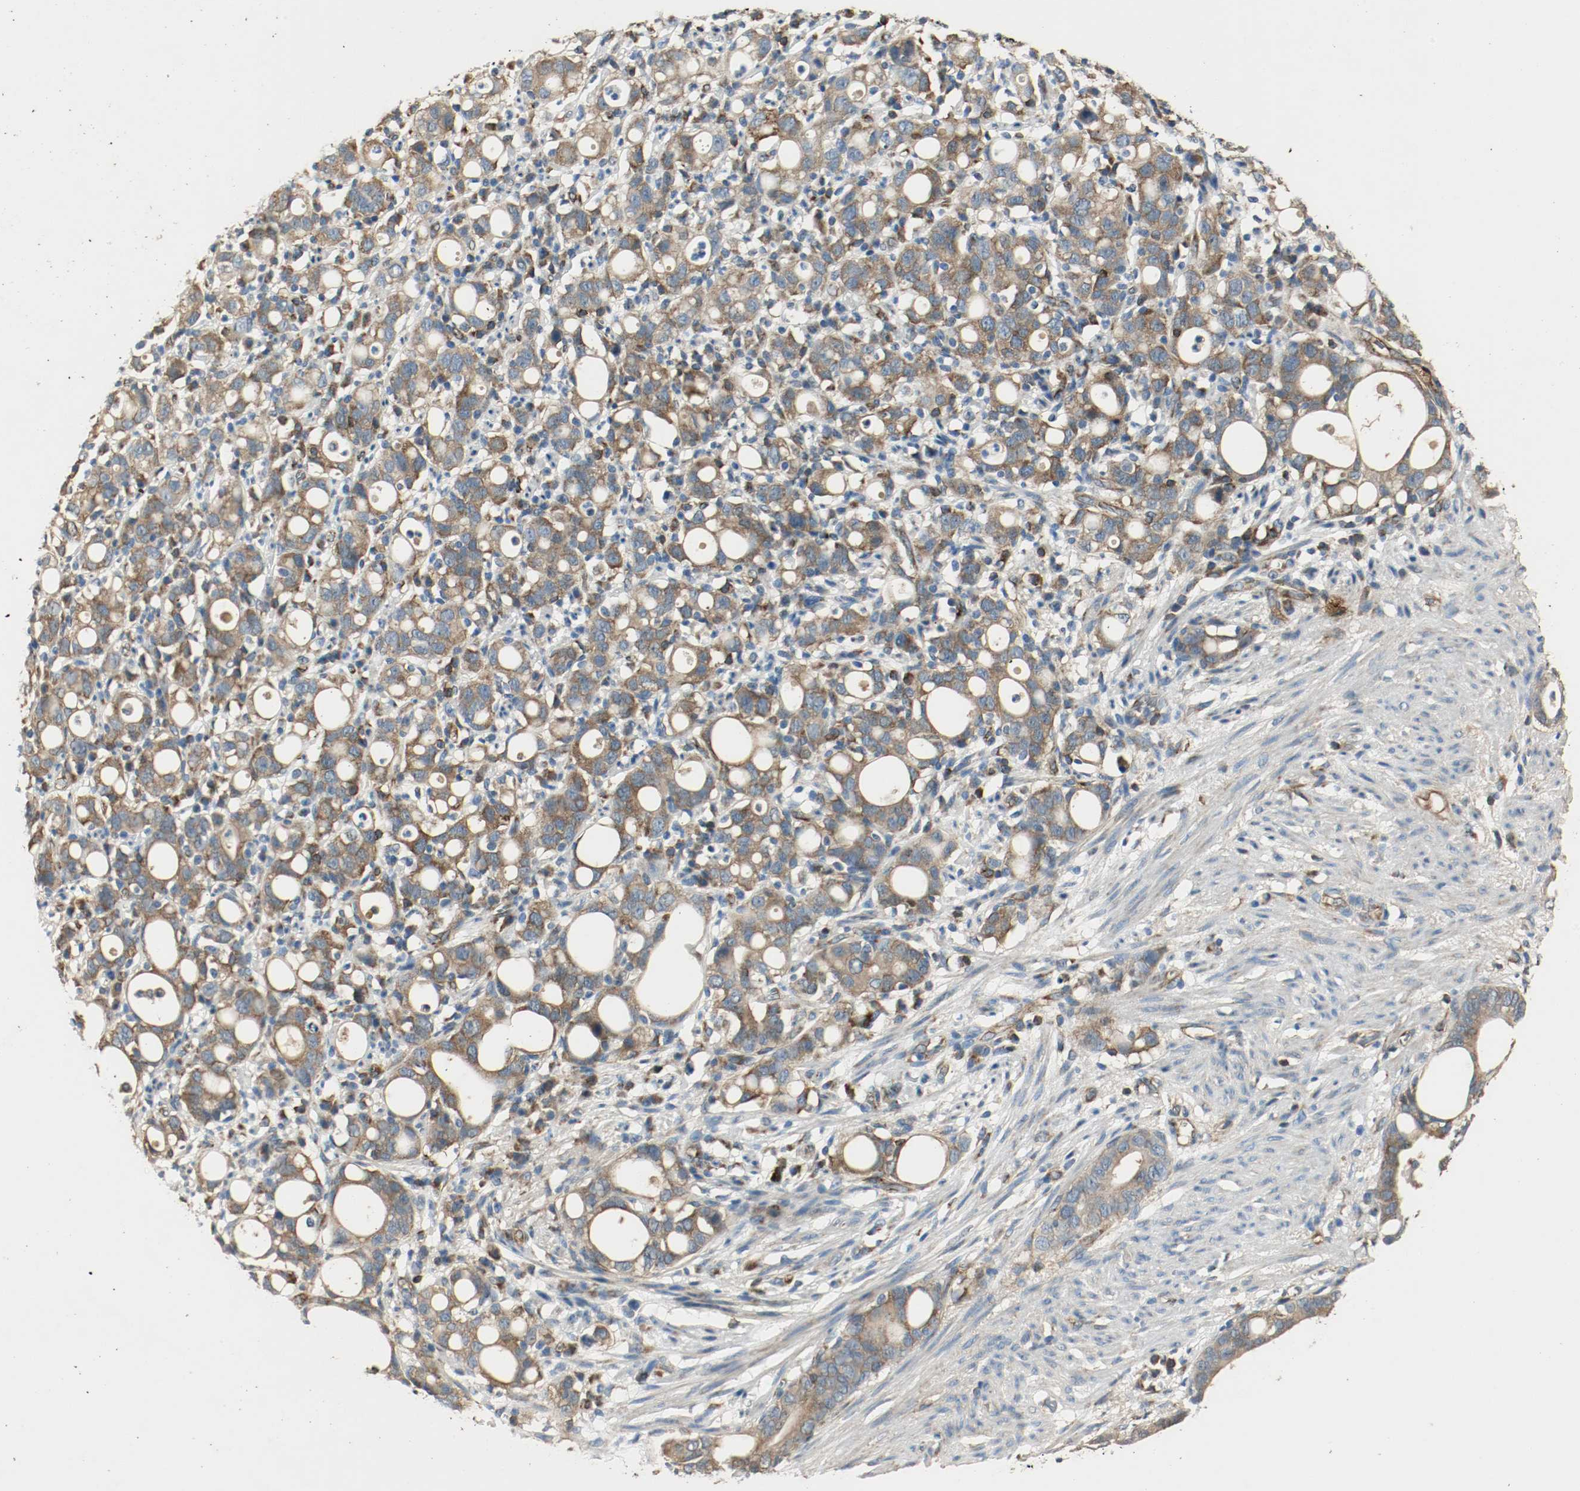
{"staining": {"intensity": "strong", "quantity": ">75%", "location": "cytoplasmic/membranous"}, "tissue": "stomach cancer", "cell_type": "Tumor cells", "image_type": "cancer", "snomed": [{"axis": "morphology", "description": "Adenocarcinoma, NOS"}, {"axis": "topography", "description": "Stomach"}], "caption": "A histopathology image of stomach cancer (adenocarcinoma) stained for a protein demonstrates strong cytoplasmic/membranous brown staining in tumor cells.", "gene": "PLCG1", "patient": {"sex": "female", "age": 75}}